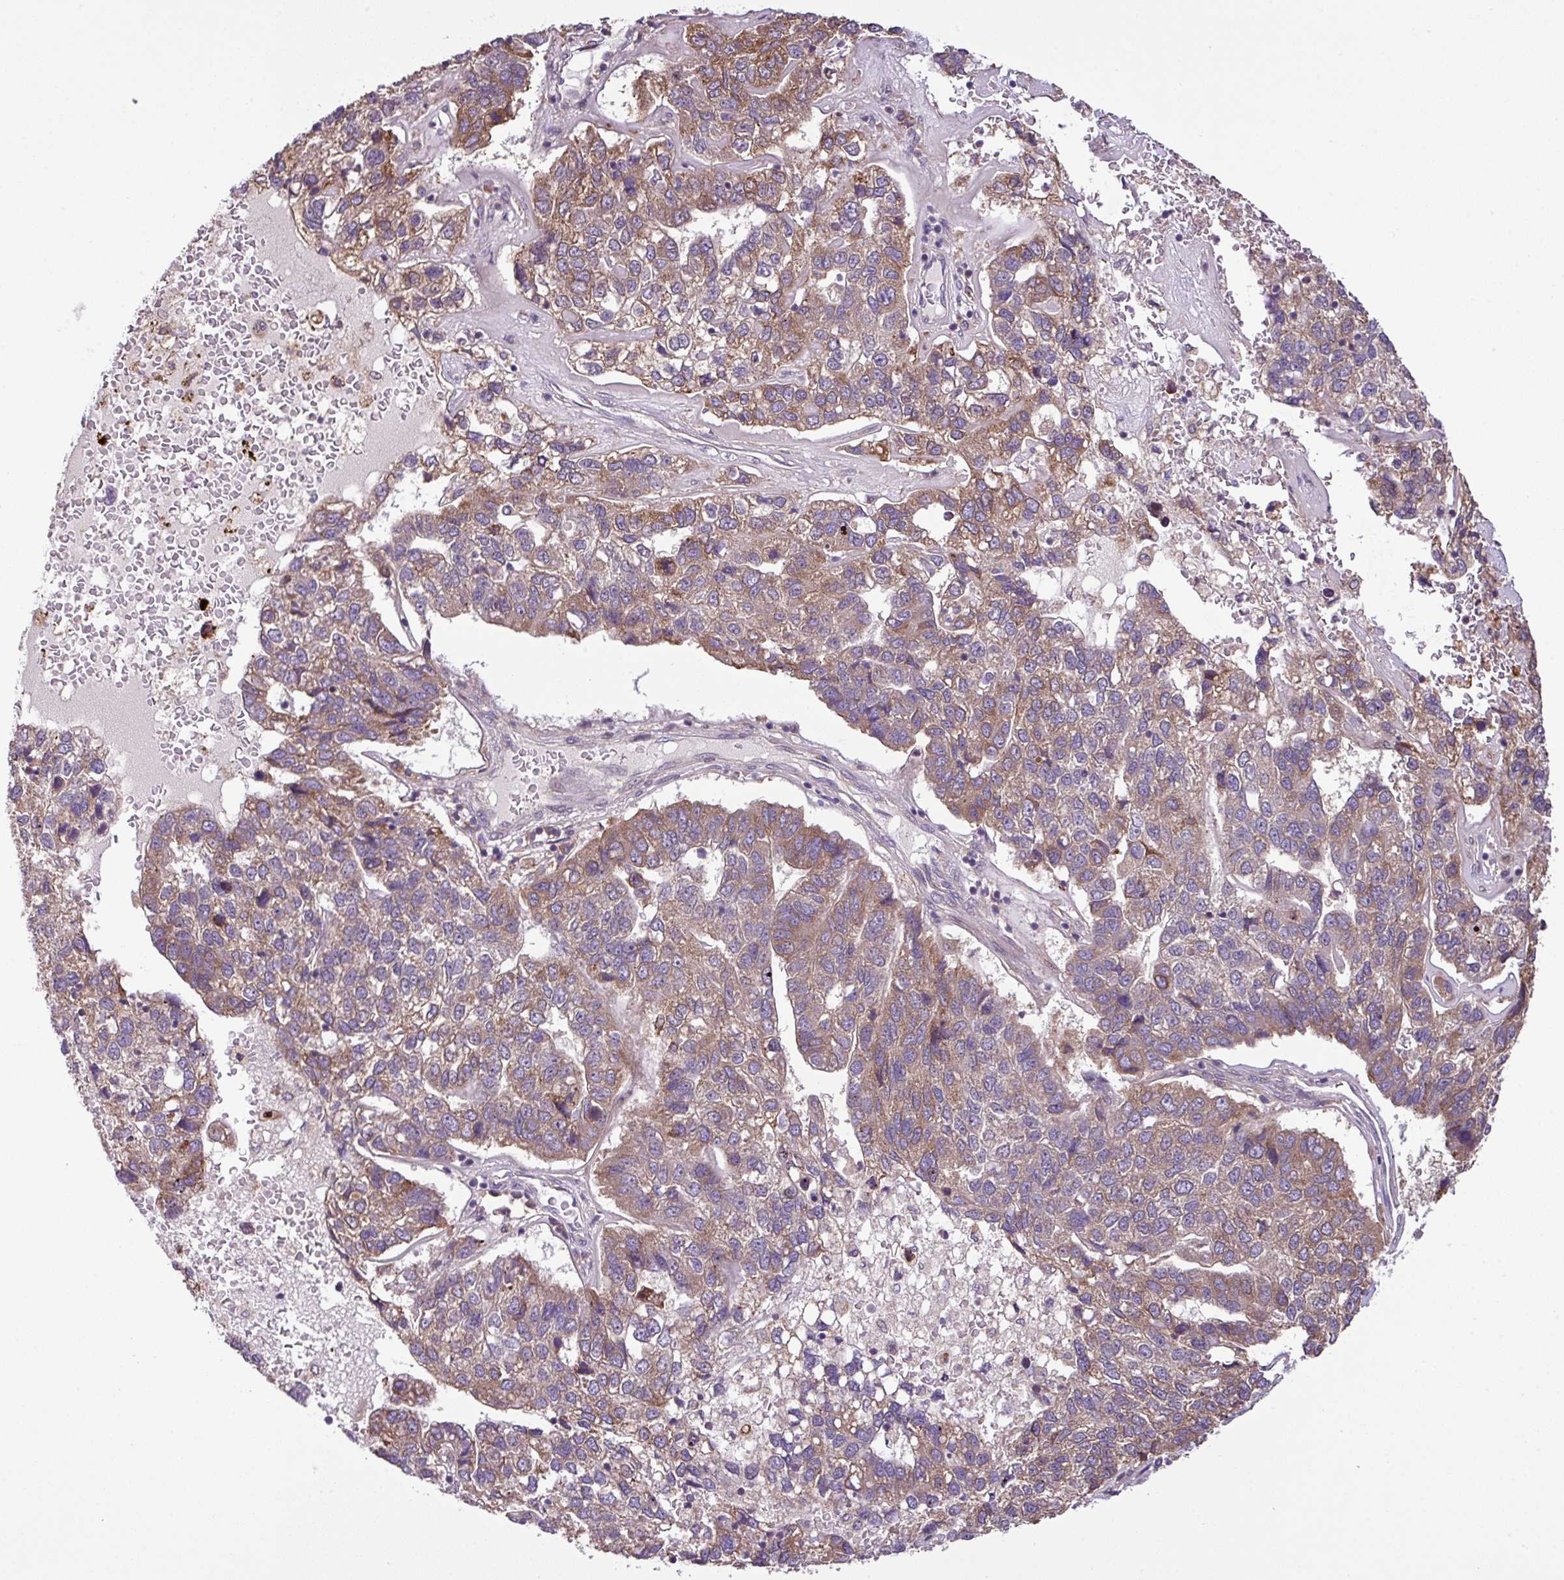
{"staining": {"intensity": "weak", "quantity": "25%-75%", "location": "cytoplasmic/membranous"}, "tissue": "pancreatic cancer", "cell_type": "Tumor cells", "image_type": "cancer", "snomed": [{"axis": "morphology", "description": "Adenocarcinoma, NOS"}, {"axis": "topography", "description": "Pancreas"}], "caption": "Pancreatic cancer stained for a protein reveals weak cytoplasmic/membranous positivity in tumor cells.", "gene": "DLGAP4", "patient": {"sex": "female", "age": 61}}